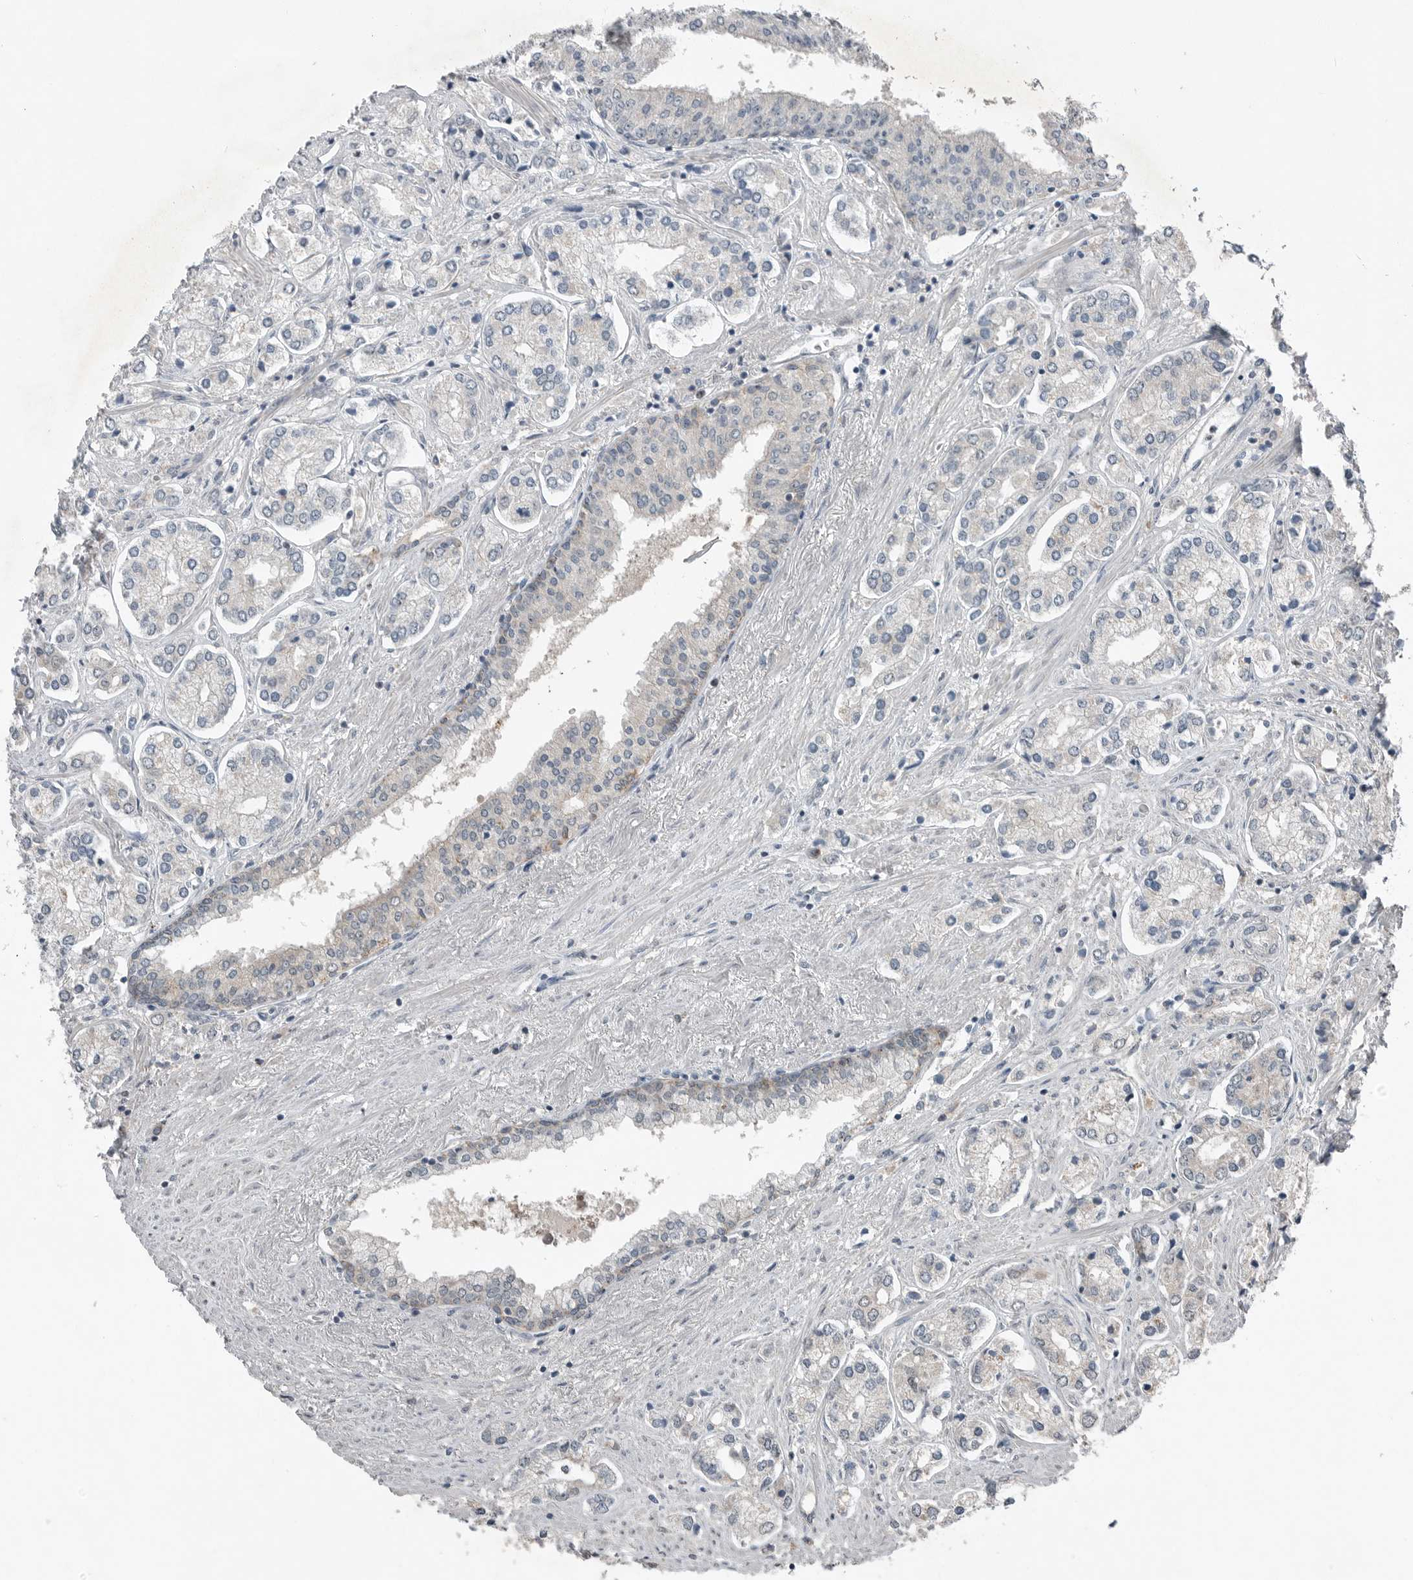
{"staining": {"intensity": "negative", "quantity": "none", "location": "none"}, "tissue": "prostate cancer", "cell_type": "Tumor cells", "image_type": "cancer", "snomed": [{"axis": "morphology", "description": "Adenocarcinoma, High grade"}, {"axis": "topography", "description": "Prostate"}], "caption": "Immunohistochemistry photomicrograph of human high-grade adenocarcinoma (prostate) stained for a protein (brown), which demonstrates no expression in tumor cells.", "gene": "MFAP3L", "patient": {"sex": "male", "age": 66}}